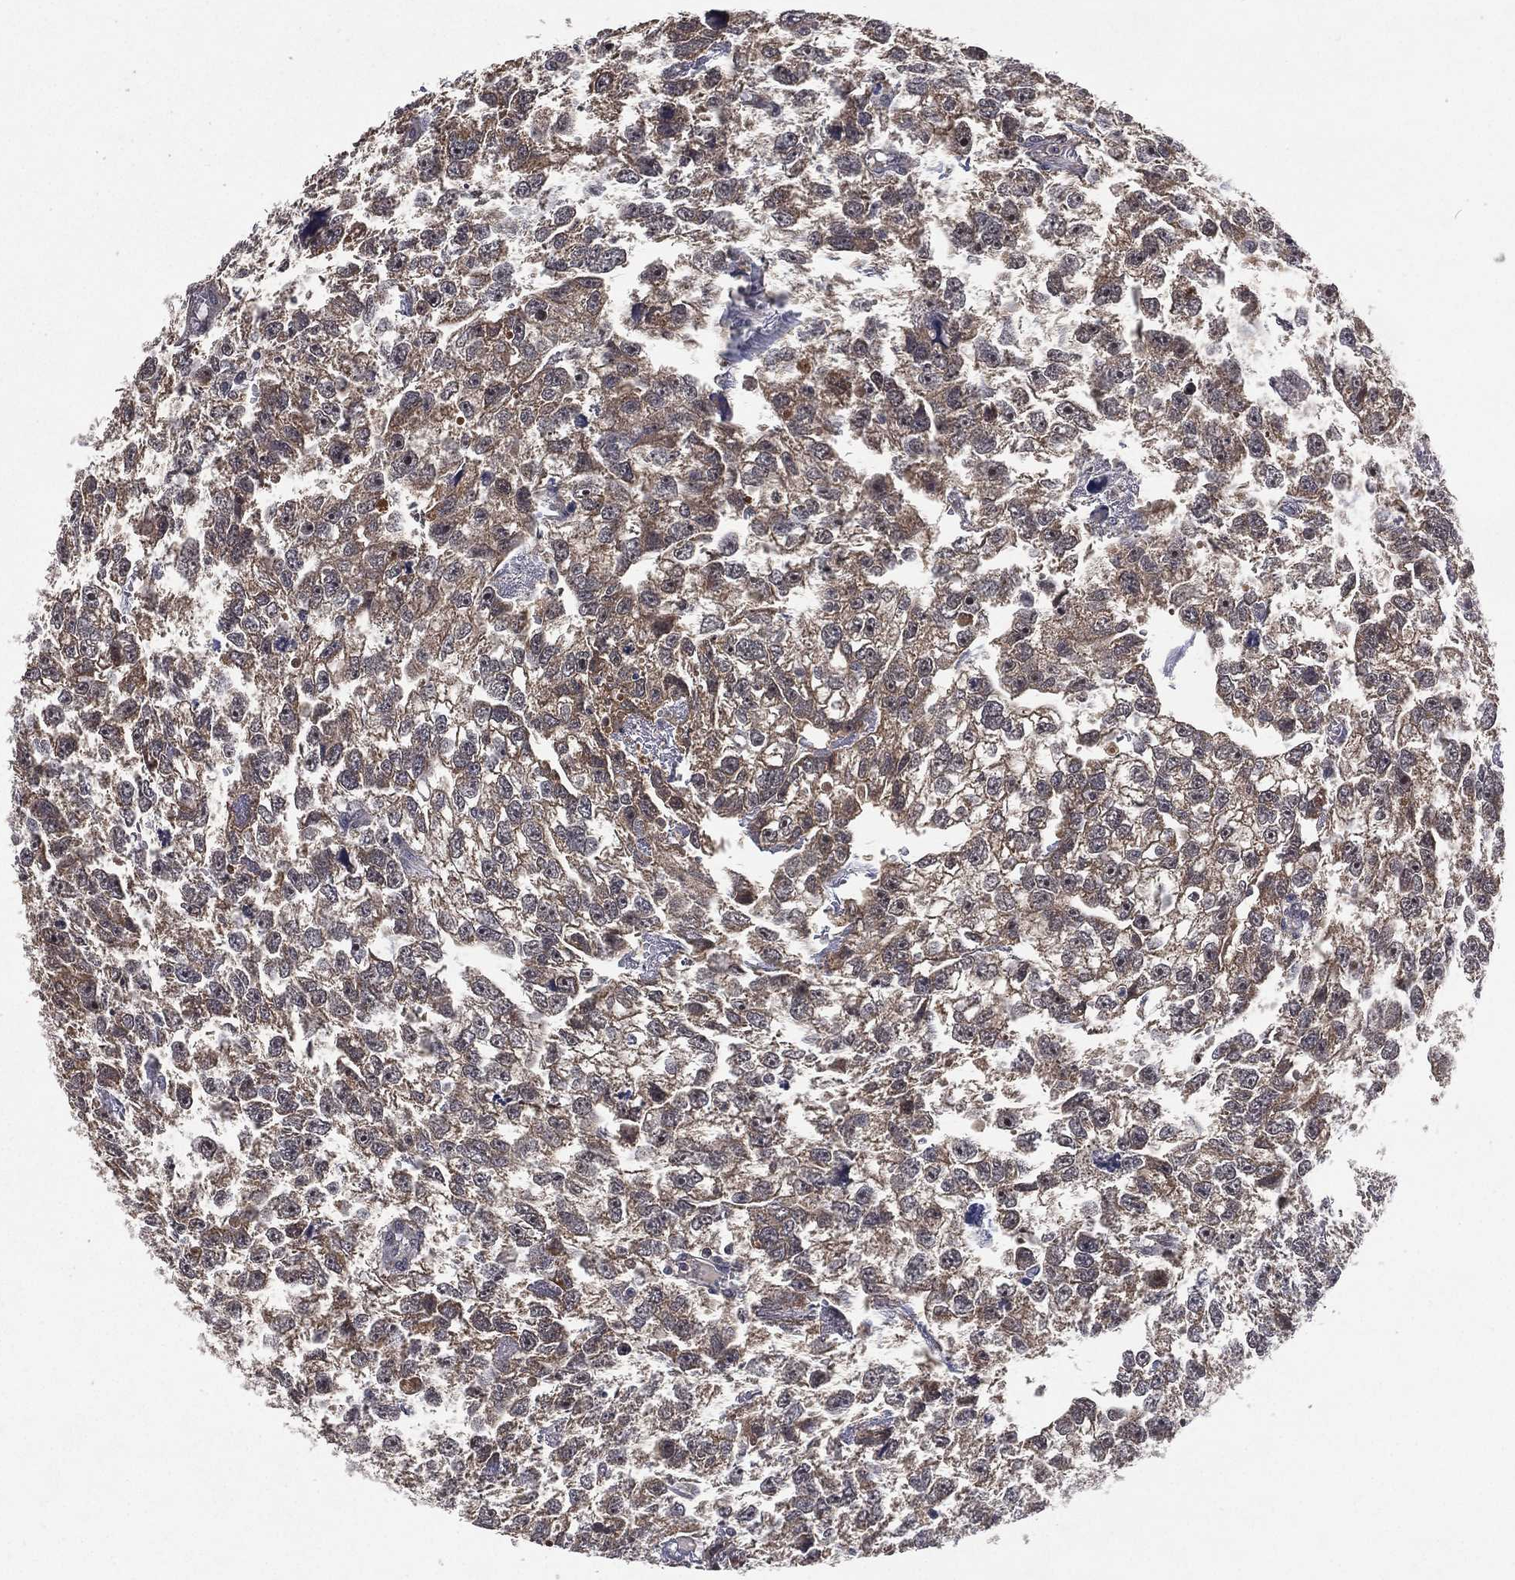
{"staining": {"intensity": "weak", "quantity": "25%-75%", "location": "cytoplasmic/membranous"}, "tissue": "testis cancer", "cell_type": "Tumor cells", "image_type": "cancer", "snomed": [{"axis": "morphology", "description": "Carcinoma, Embryonal, NOS"}, {"axis": "morphology", "description": "Teratoma, malignant, NOS"}, {"axis": "topography", "description": "Testis"}], "caption": "There is low levels of weak cytoplasmic/membranous positivity in tumor cells of testis cancer (embryonal carcinoma), as demonstrated by immunohistochemical staining (brown color).", "gene": "NELFCD", "patient": {"sex": "male", "age": 44}}